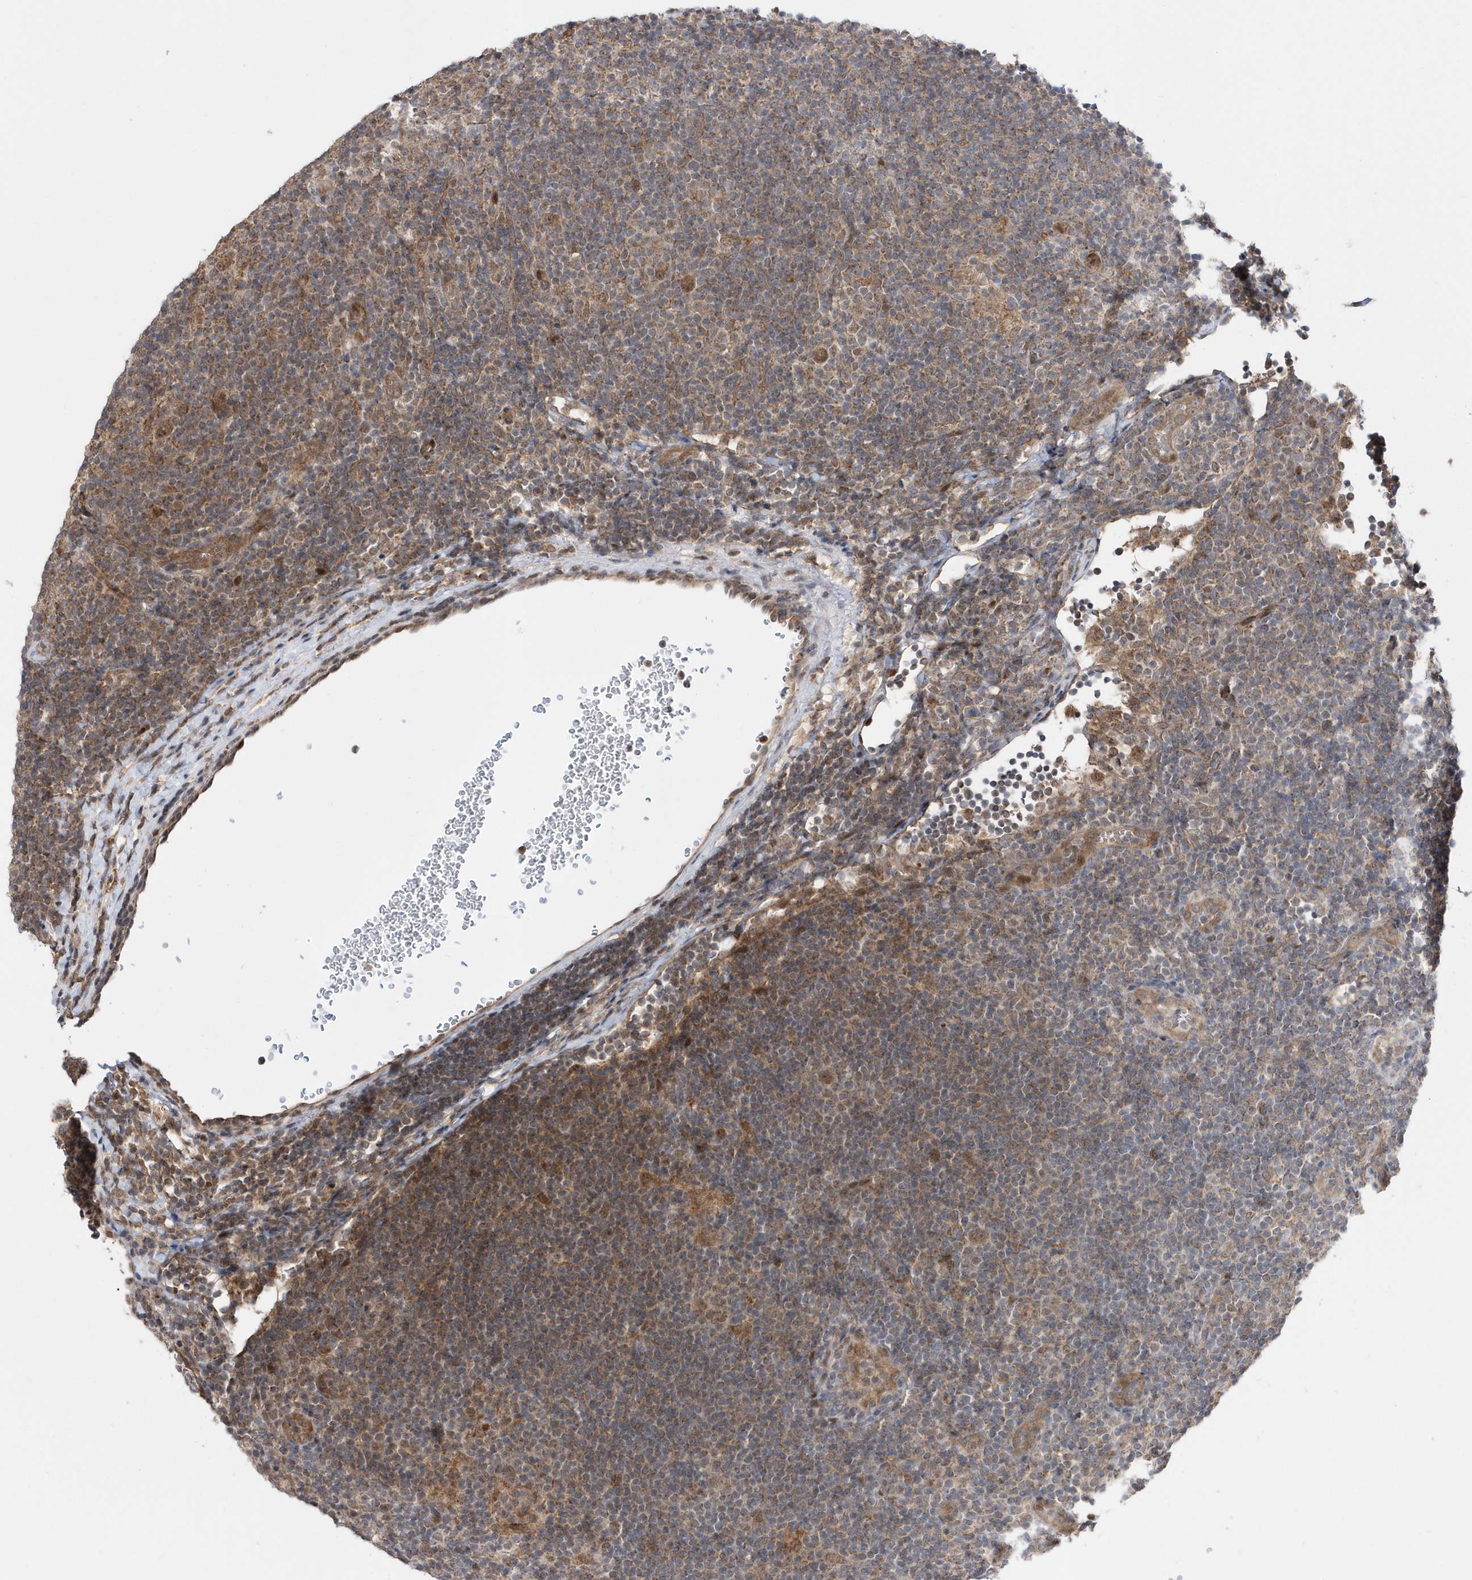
{"staining": {"intensity": "moderate", "quantity": ">75%", "location": "cytoplasmic/membranous"}, "tissue": "lymphoma", "cell_type": "Tumor cells", "image_type": "cancer", "snomed": [{"axis": "morphology", "description": "Hodgkin's disease, NOS"}, {"axis": "topography", "description": "Lymph node"}], "caption": "Immunohistochemistry histopathology image of neoplastic tissue: human lymphoma stained using immunohistochemistry reveals medium levels of moderate protein expression localized specifically in the cytoplasmic/membranous of tumor cells, appearing as a cytoplasmic/membranous brown color.", "gene": "DALRD3", "patient": {"sex": "female", "age": 57}}